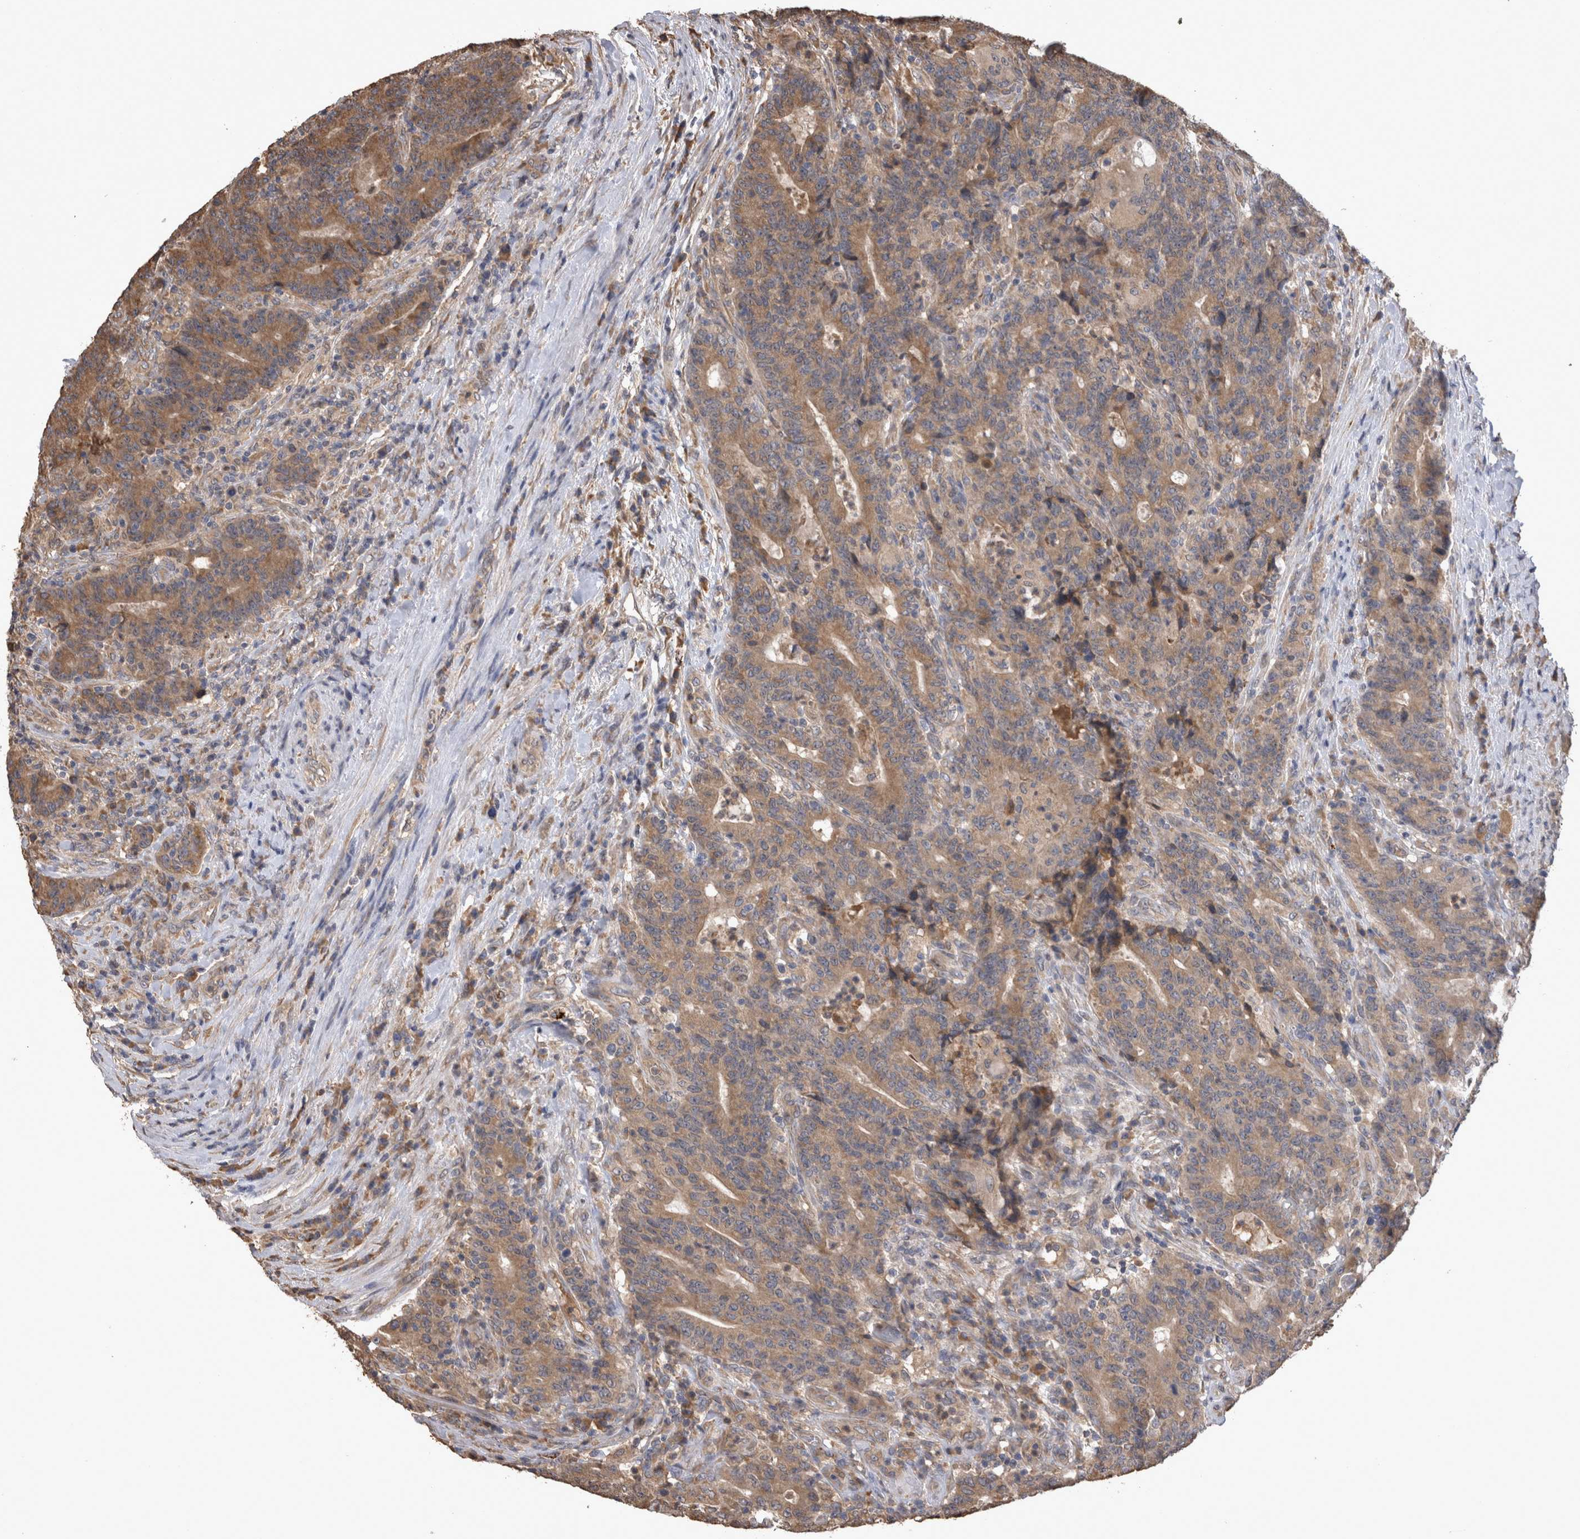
{"staining": {"intensity": "moderate", "quantity": ">75%", "location": "cytoplasmic/membranous"}, "tissue": "colorectal cancer", "cell_type": "Tumor cells", "image_type": "cancer", "snomed": [{"axis": "morphology", "description": "Normal tissue, NOS"}, {"axis": "morphology", "description": "Adenocarcinoma, NOS"}, {"axis": "topography", "description": "Colon"}], "caption": "Immunohistochemistry (IHC) image of neoplastic tissue: human adenocarcinoma (colorectal) stained using immunohistochemistry displays medium levels of moderate protein expression localized specifically in the cytoplasmic/membranous of tumor cells, appearing as a cytoplasmic/membranous brown color.", "gene": "TMED7", "patient": {"sex": "female", "age": 75}}